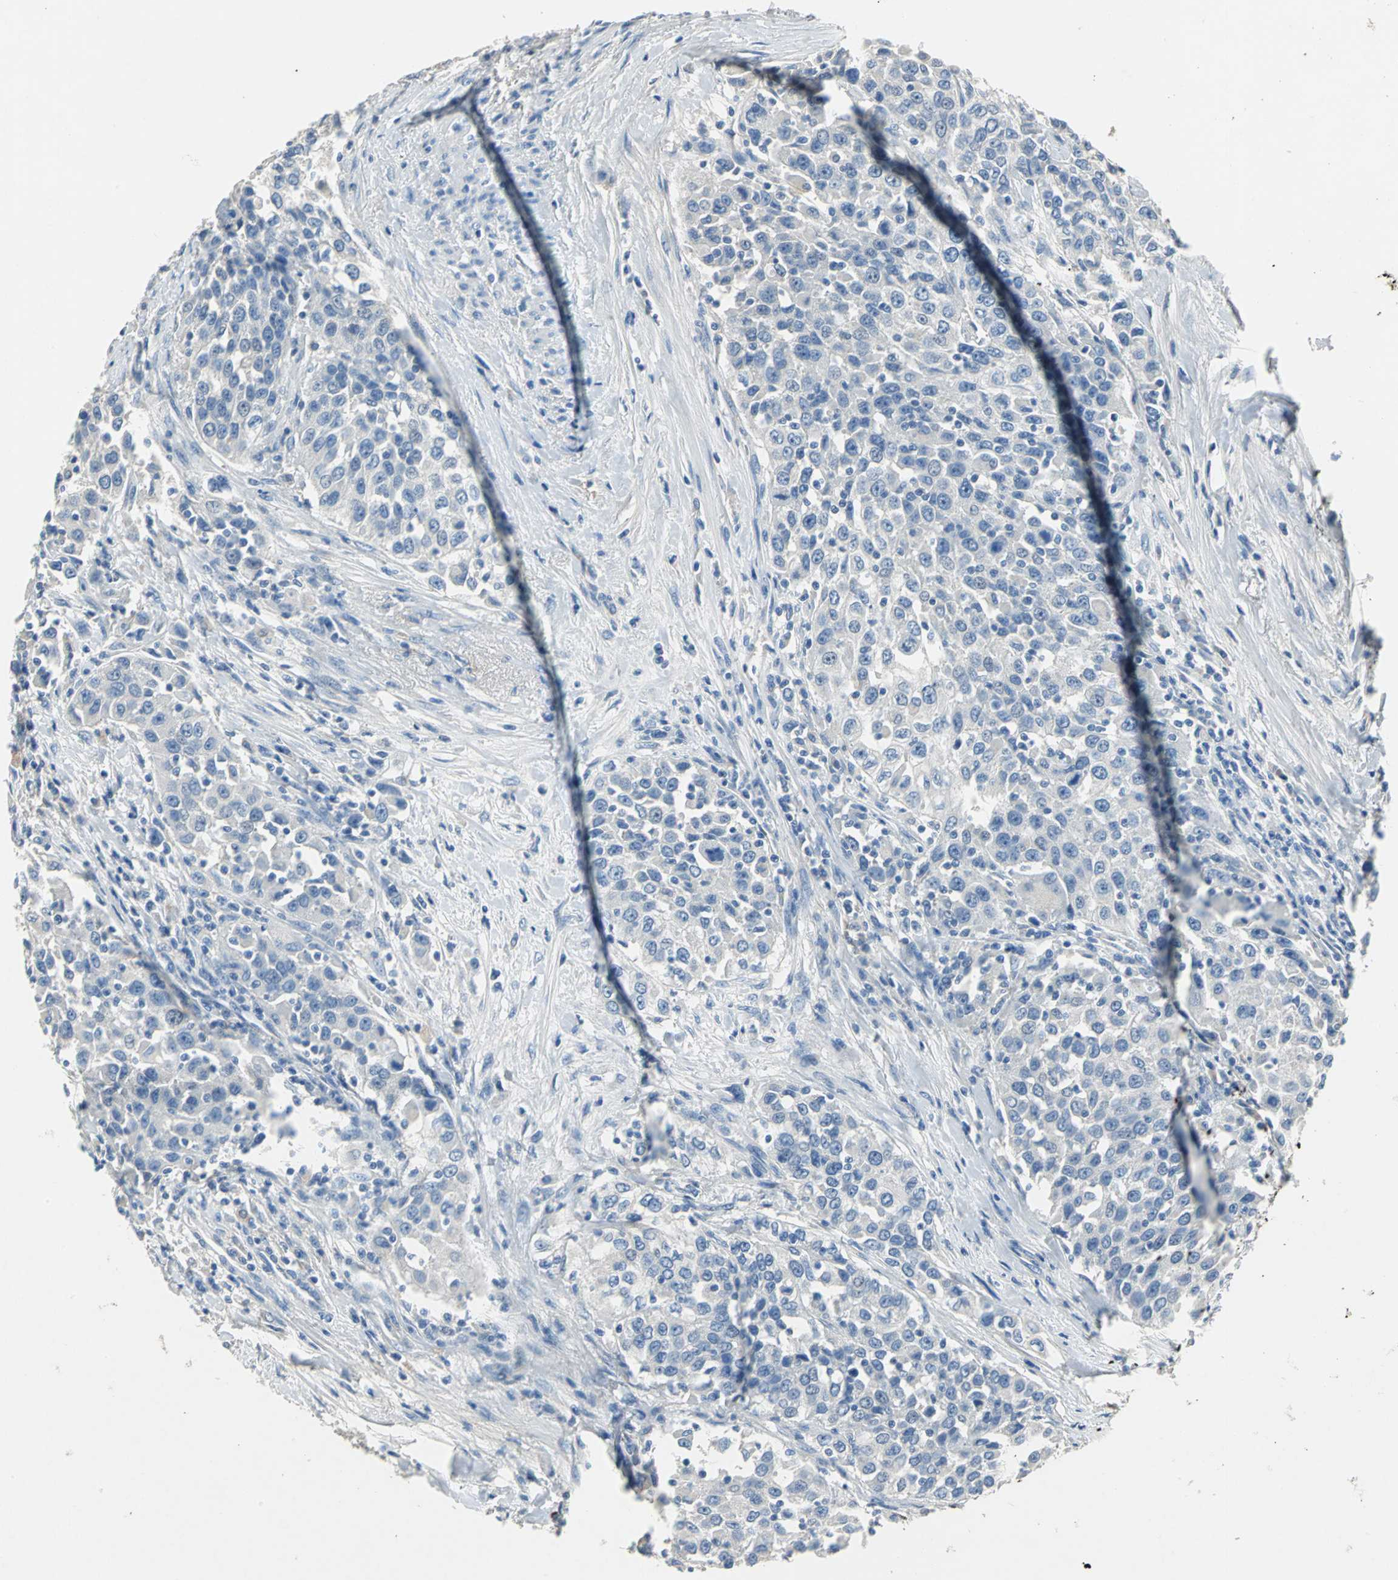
{"staining": {"intensity": "negative", "quantity": "none", "location": "none"}, "tissue": "urothelial cancer", "cell_type": "Tumor cells", "image_type": "cancer", "snomed": [{"axis": "morphology", "description": "Urothelial carcinoma, High grade"}, {"axis": "topography", "description": "Urinary bladder"}], "caption": "Micrograph shows no significant protein positivity in tumor cells of urothelial cancer.", "gene": "EFNB3", "patient": {"sex": "female", "age": 80}}